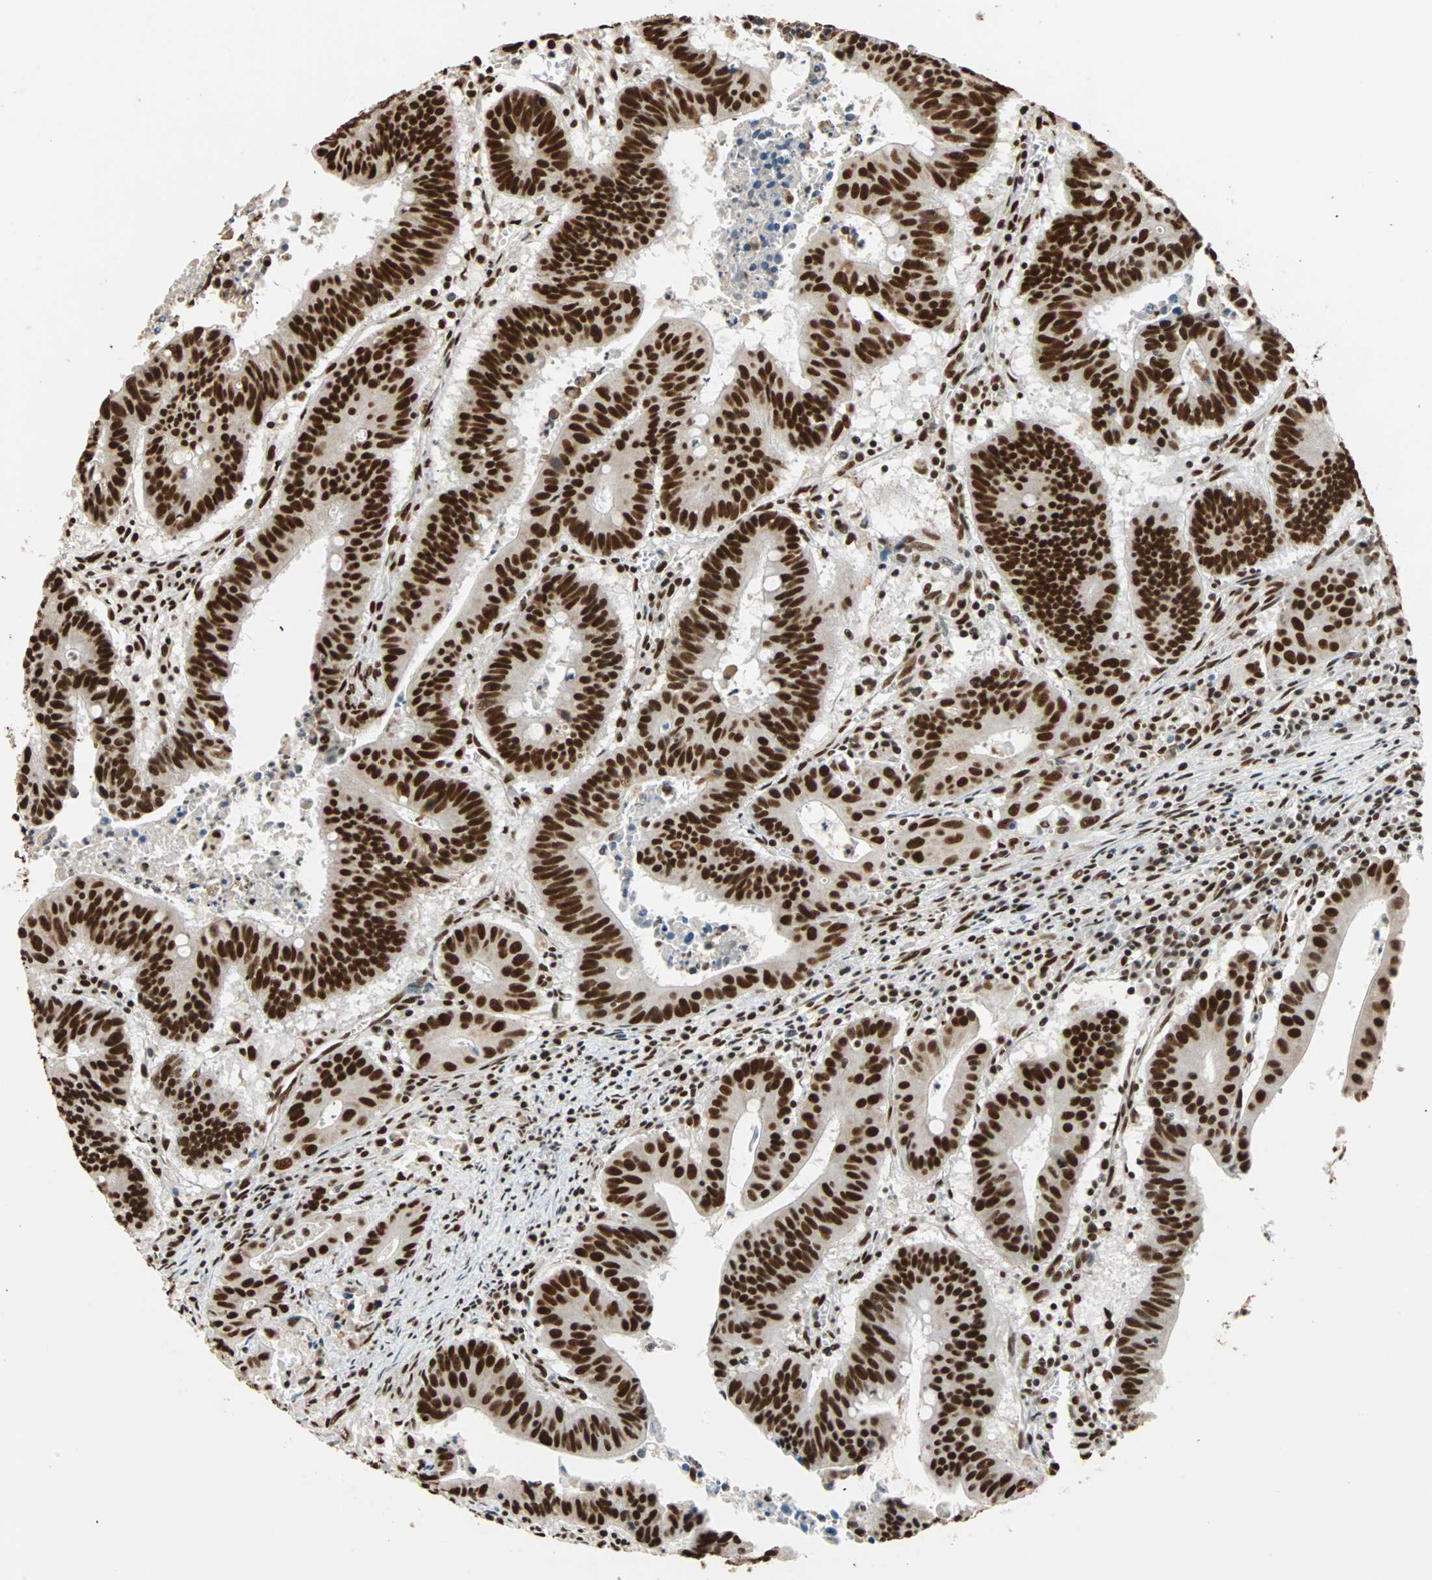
{"staining": {"intensity": "strong", "quantity": ">75%", "location": "nuclear"}, "tissue": "colorectal cancer", "cell_type": "Tumor cells", "image_type": "cancer", "snomed": [{"axis": "morphology", "description": "Adenocarcinoma, NOS"}, {"axis": "topography", "description": "Colon"}], "caption": "This is an image of immunohistochemistry staining of adenocarcinoma (colorectal), which shows strong positivity in the nuclear of tumor cells.", "gene": "ILF2", "patient": {"sex": "male", "age": 45}}